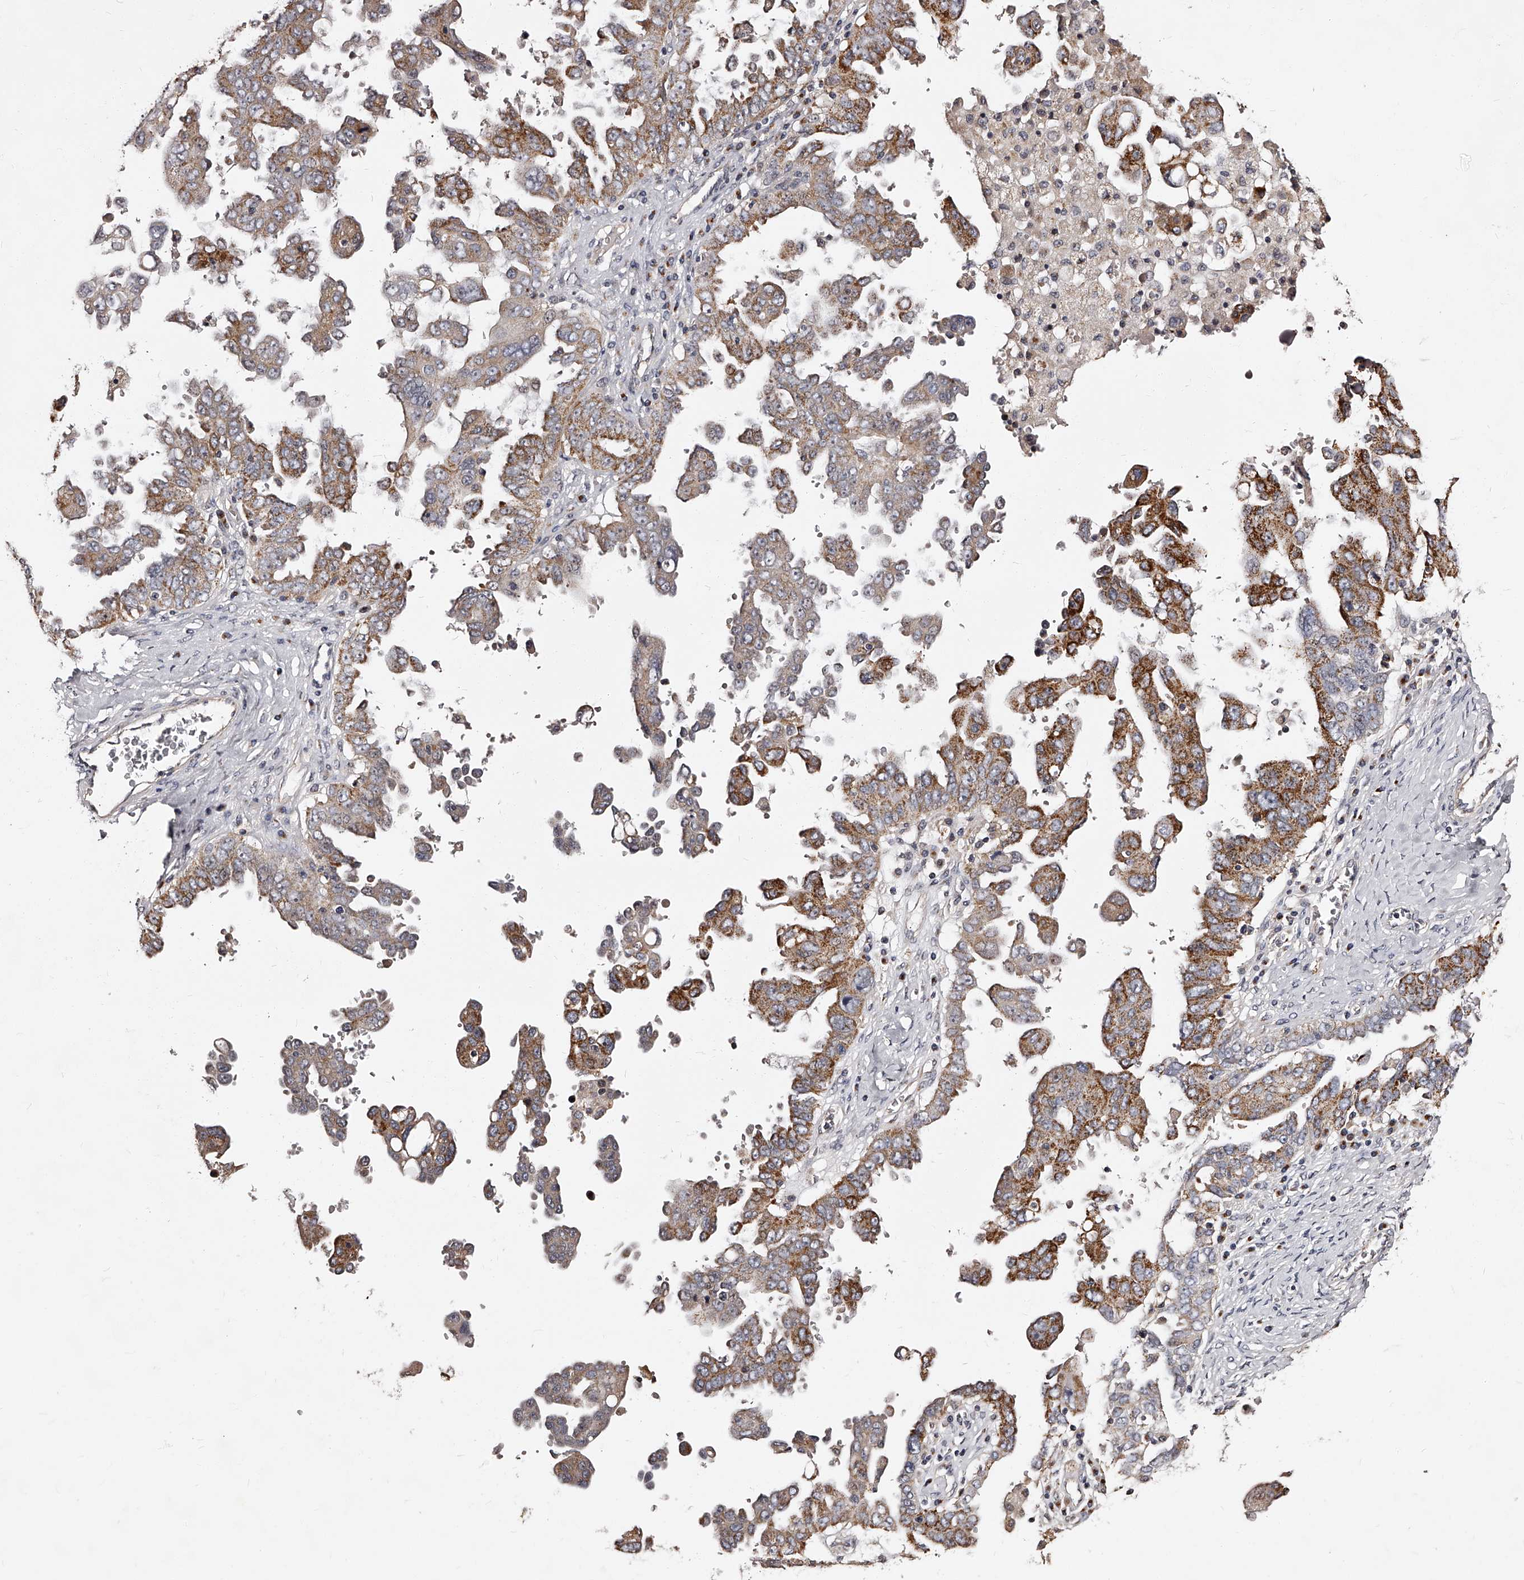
{"staining": {"intensity": "strong", "quantity": "25%-75%", "location": "cytoplasmic/membranous"}, "tissue": "ovarian cancer", "cell_type": "Tumor cells", "image_type": "cancer", "snomed": [{"axis": "morphology", "description": "Carcinoma, endometroid"}, {"axis": "topography", "description": "Ovary"}], "caption": "Endometroid carcinoma (ovarian) stained with IHC demonstrates strong cytoplasmic/membranous expression in about 25%-75% of tumor cells.", "gene": "RSC1A1", "patient": {"sex": "female", "age": 62}}